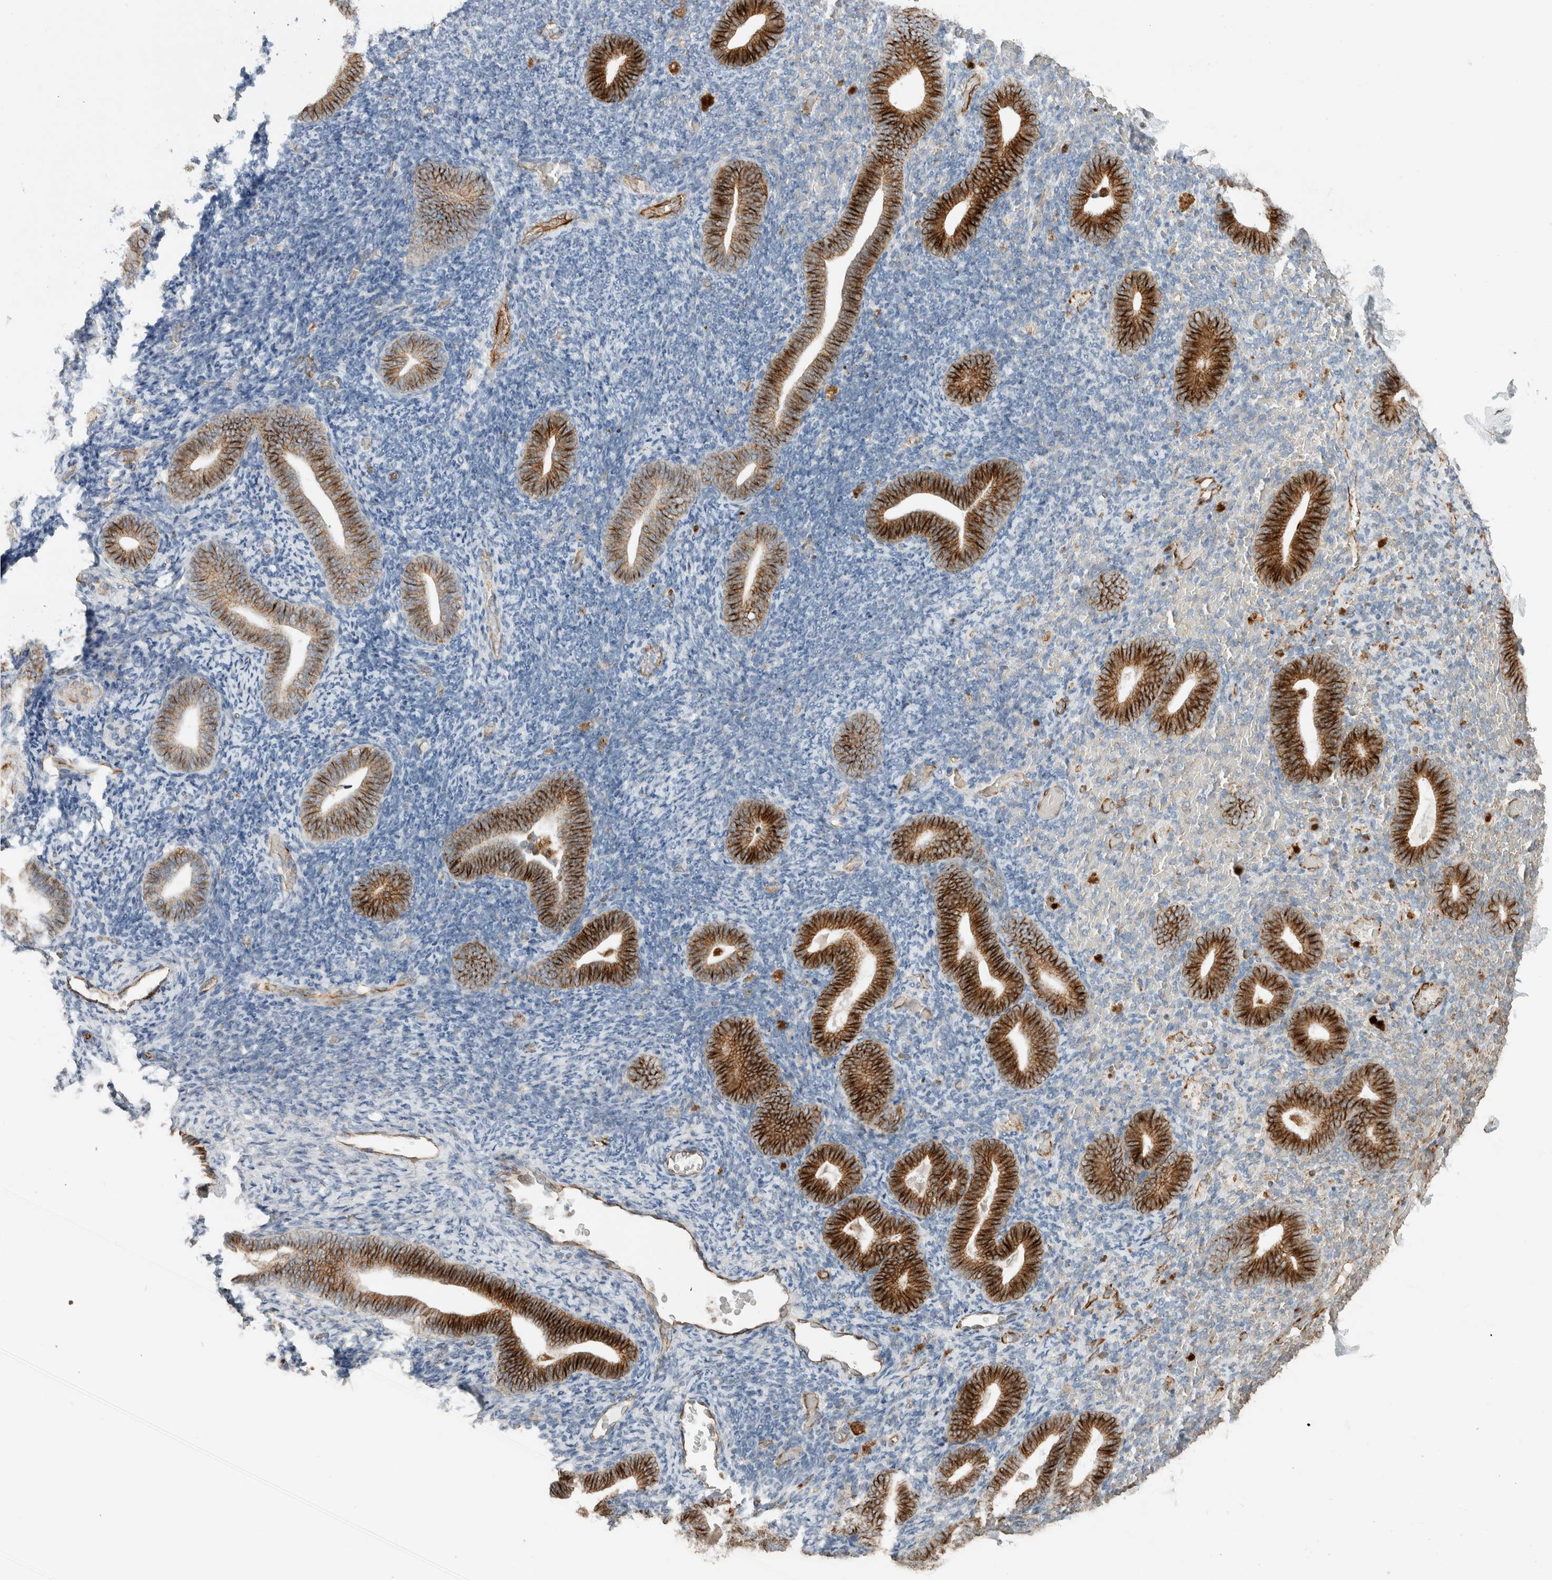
{"staining": {"intensity": "moderate", "quantity": "<25%", "location": "cytoplasmic/membranous"}, "tissue": "endometrium", "cell_type": "Cells in endometrial stroma", "image_type": "normal", "snomed": [{"axis": "morphology", "description": "Normal tissue, NOS"}, {"axis": "topography", "description": "Endometrium"}], "caption": "This histopathology image exhibits normal endometrium stained with immunohistochemistry (IHC) to label a protein in brown. The cytoplasmic/membranous of cells in endometrial stroma show moderate positivity for the protein. Nuclei are counter-stained blue.", "gene": "LY86", "patient": {"sex": "female", "age": 51}}